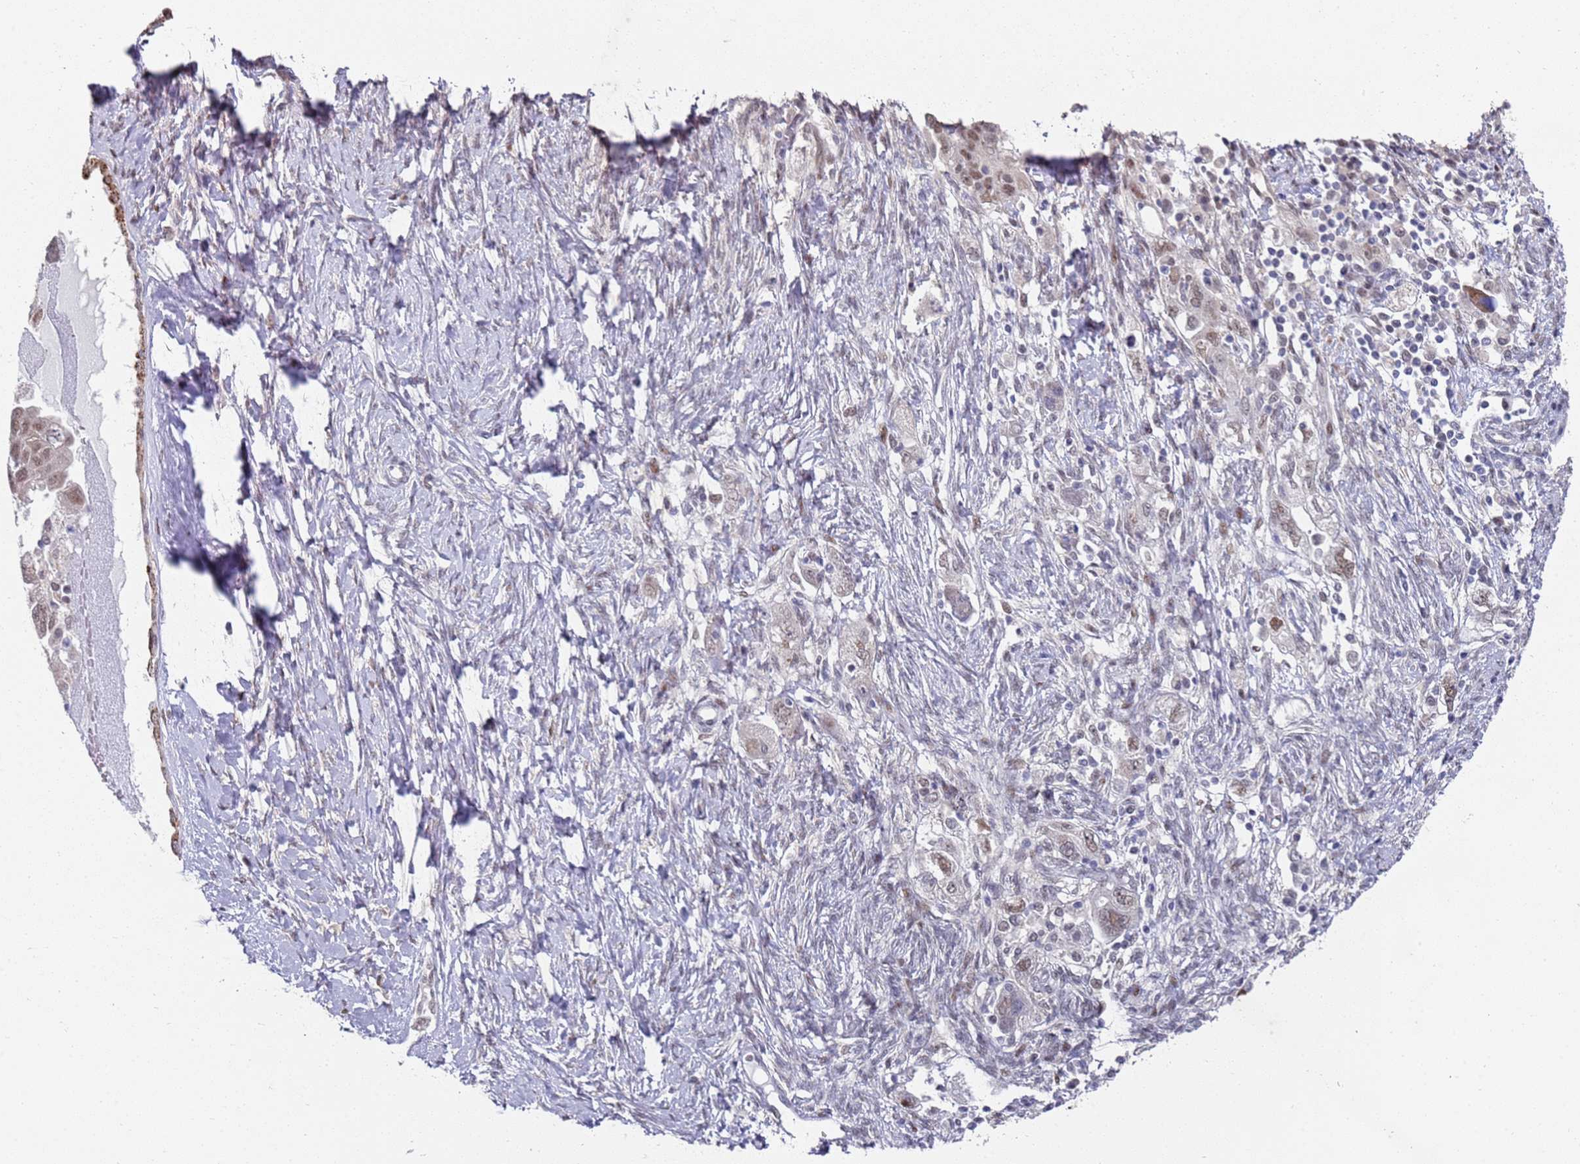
{"staining": {"intensity": "moderate", "quantity": "<25%", "location": "nuclear"}, "tissue": "ovarian cancer", "cell_type": "Tumor cells", "image_type": "cancer", "snomed": [{"axis": "morphology", "description": "Carcinoma, NOS"}, {"axis": "morphology", "description": "Cystadenocarcinoma, serous, NOS"}, {"axis": "topography", "description": "Ovary"}], "caption": "Immunohistochemical staining of human ovarian cancer (serous cystadenocarcinoma) shows moderate nuclear protein staining in about <25% of tumor cells. (brown staining indicates protein expression, while blue staining denotes nuclei).", "gene": "COPS6", "patient": {"sex": "female", "age": 69}}